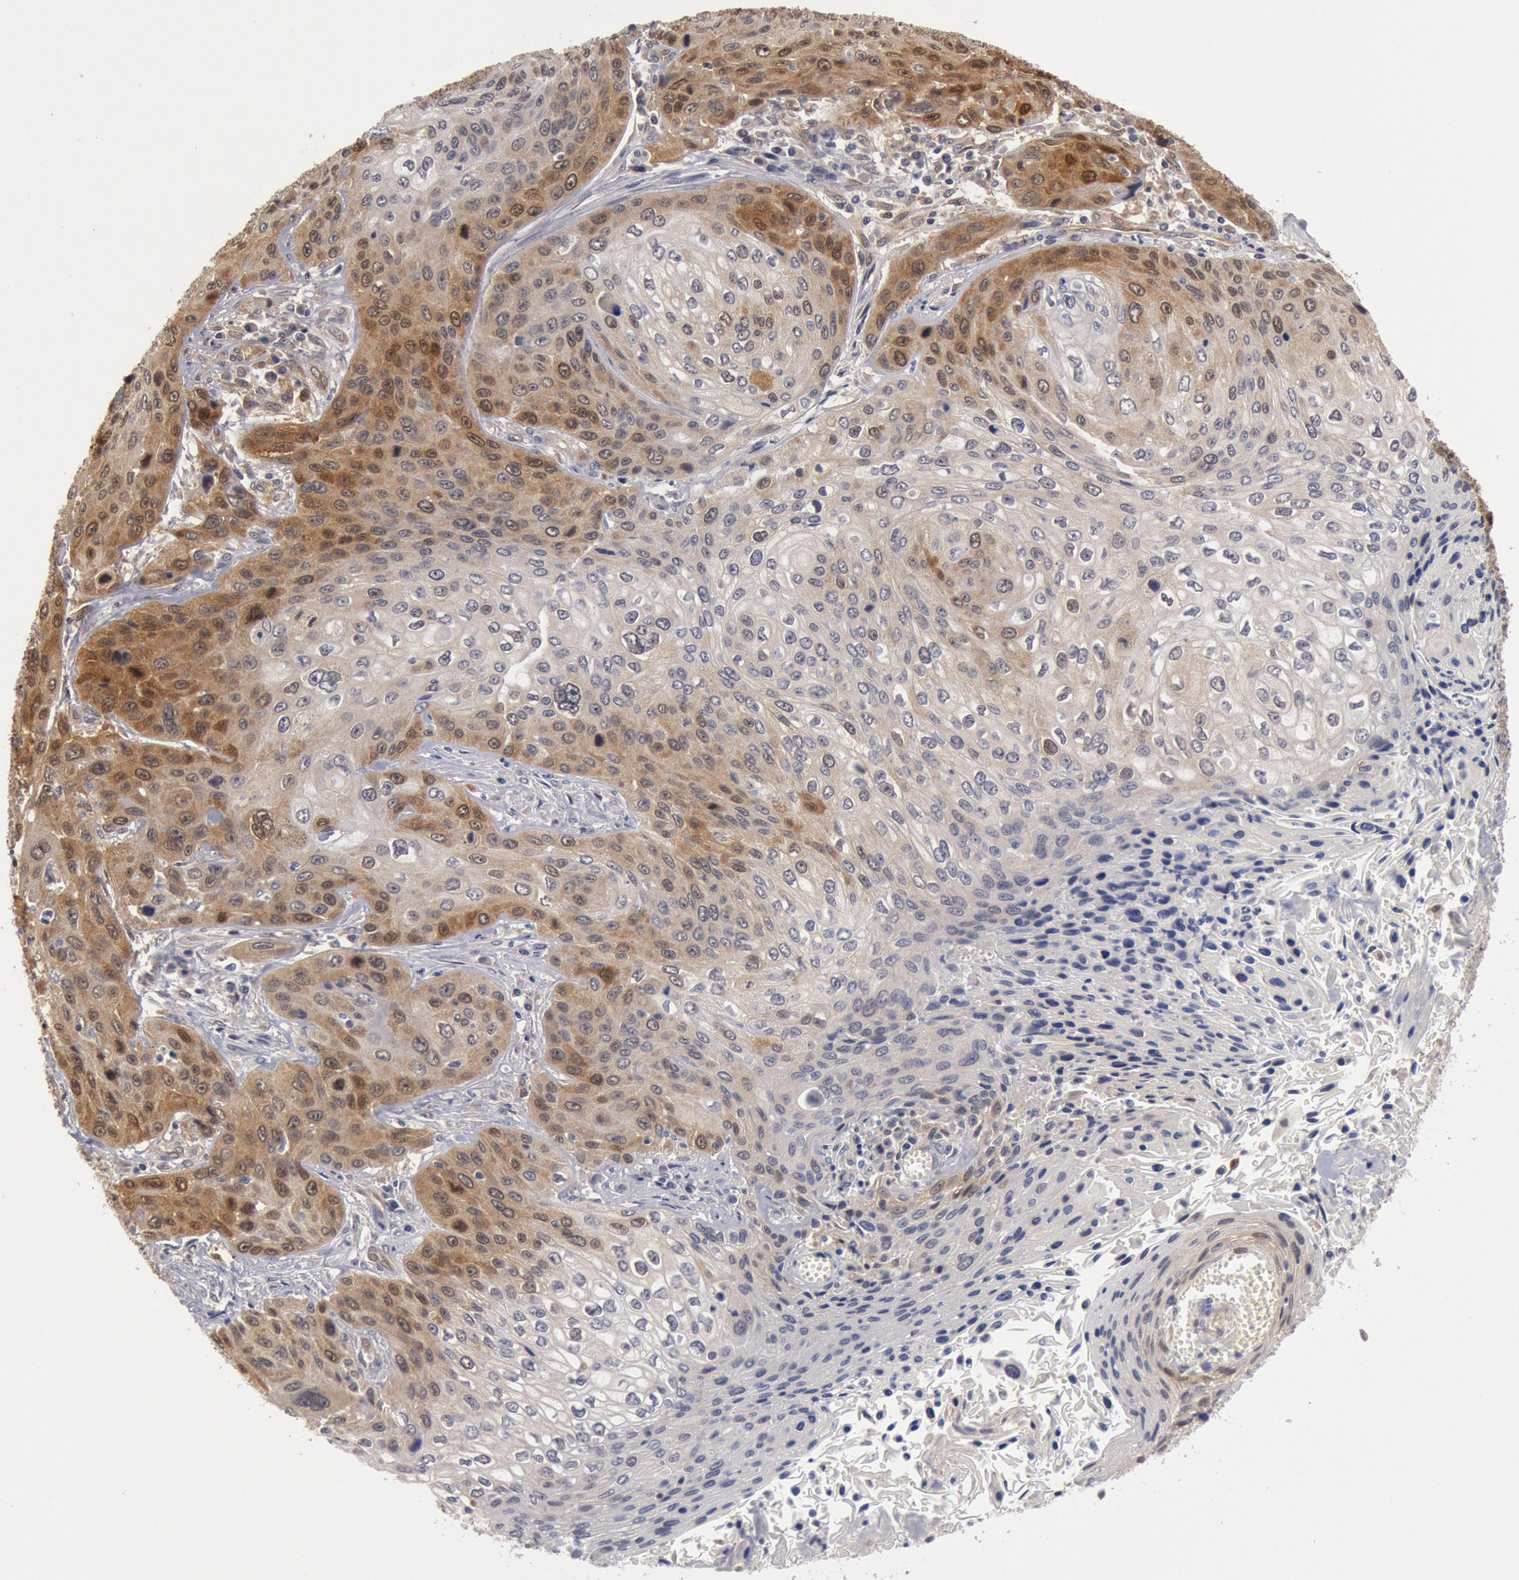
{"staining": {"intensity": "weak", "quantity": "<25%", "location": "cytoplasmic/membranous"}, "tissue": "cervical cancer", "cell_type": "Tumor cells", "image_type": "cancer", "snomed": [{"axis": "morphology", "description": "Squamous cell carcinoma, NOS"}, {"axis": "topography", "description": "Cervix"}], "caption": "Tumor cells show no significant positivity in cervical cancer (squamous cell carcinoma).", "gene": "DNAJA1", "patient": {"sex": "female", "age": 32}}